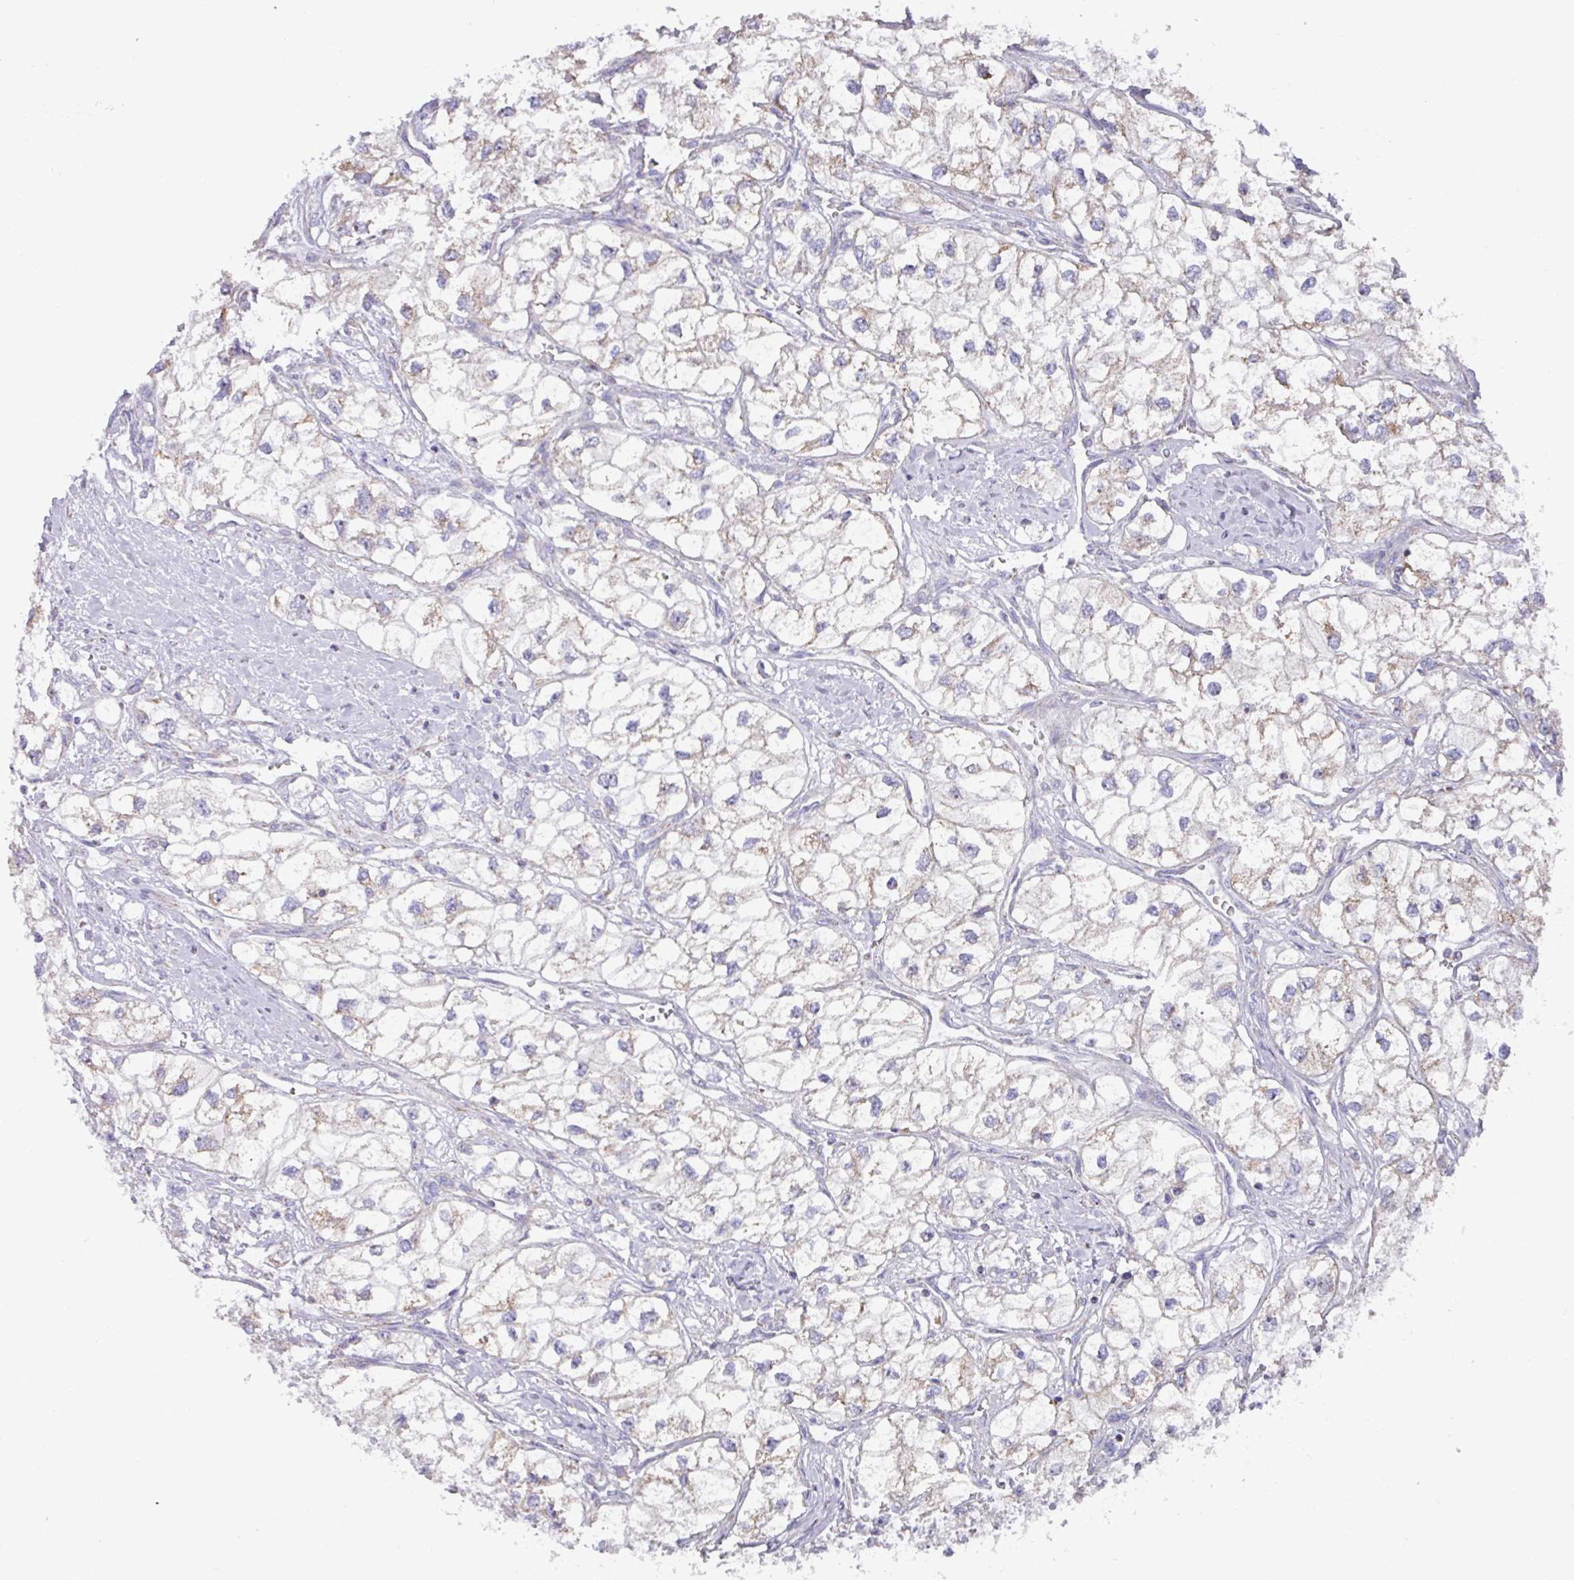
{"staining": {"intensity": "weak", "quantity": "<25%", "location": "cytoplasmic/membranous"}, "tissue": "renal cancer", "cell_type": "Tumor cells", "image_type": "cancer", "snomed": [{"axis": "morphology", "description": "Adenocarcinoma, NOS"}, {"axis": "topography", "description": "Kidney"}], "caption": "Histopathology image shows no significant protein positivity in tumor cells of renal cancer (adenocarcinoma).", "gene": "MT-ND4", "patient": {"sex": "male", "age": 59}}